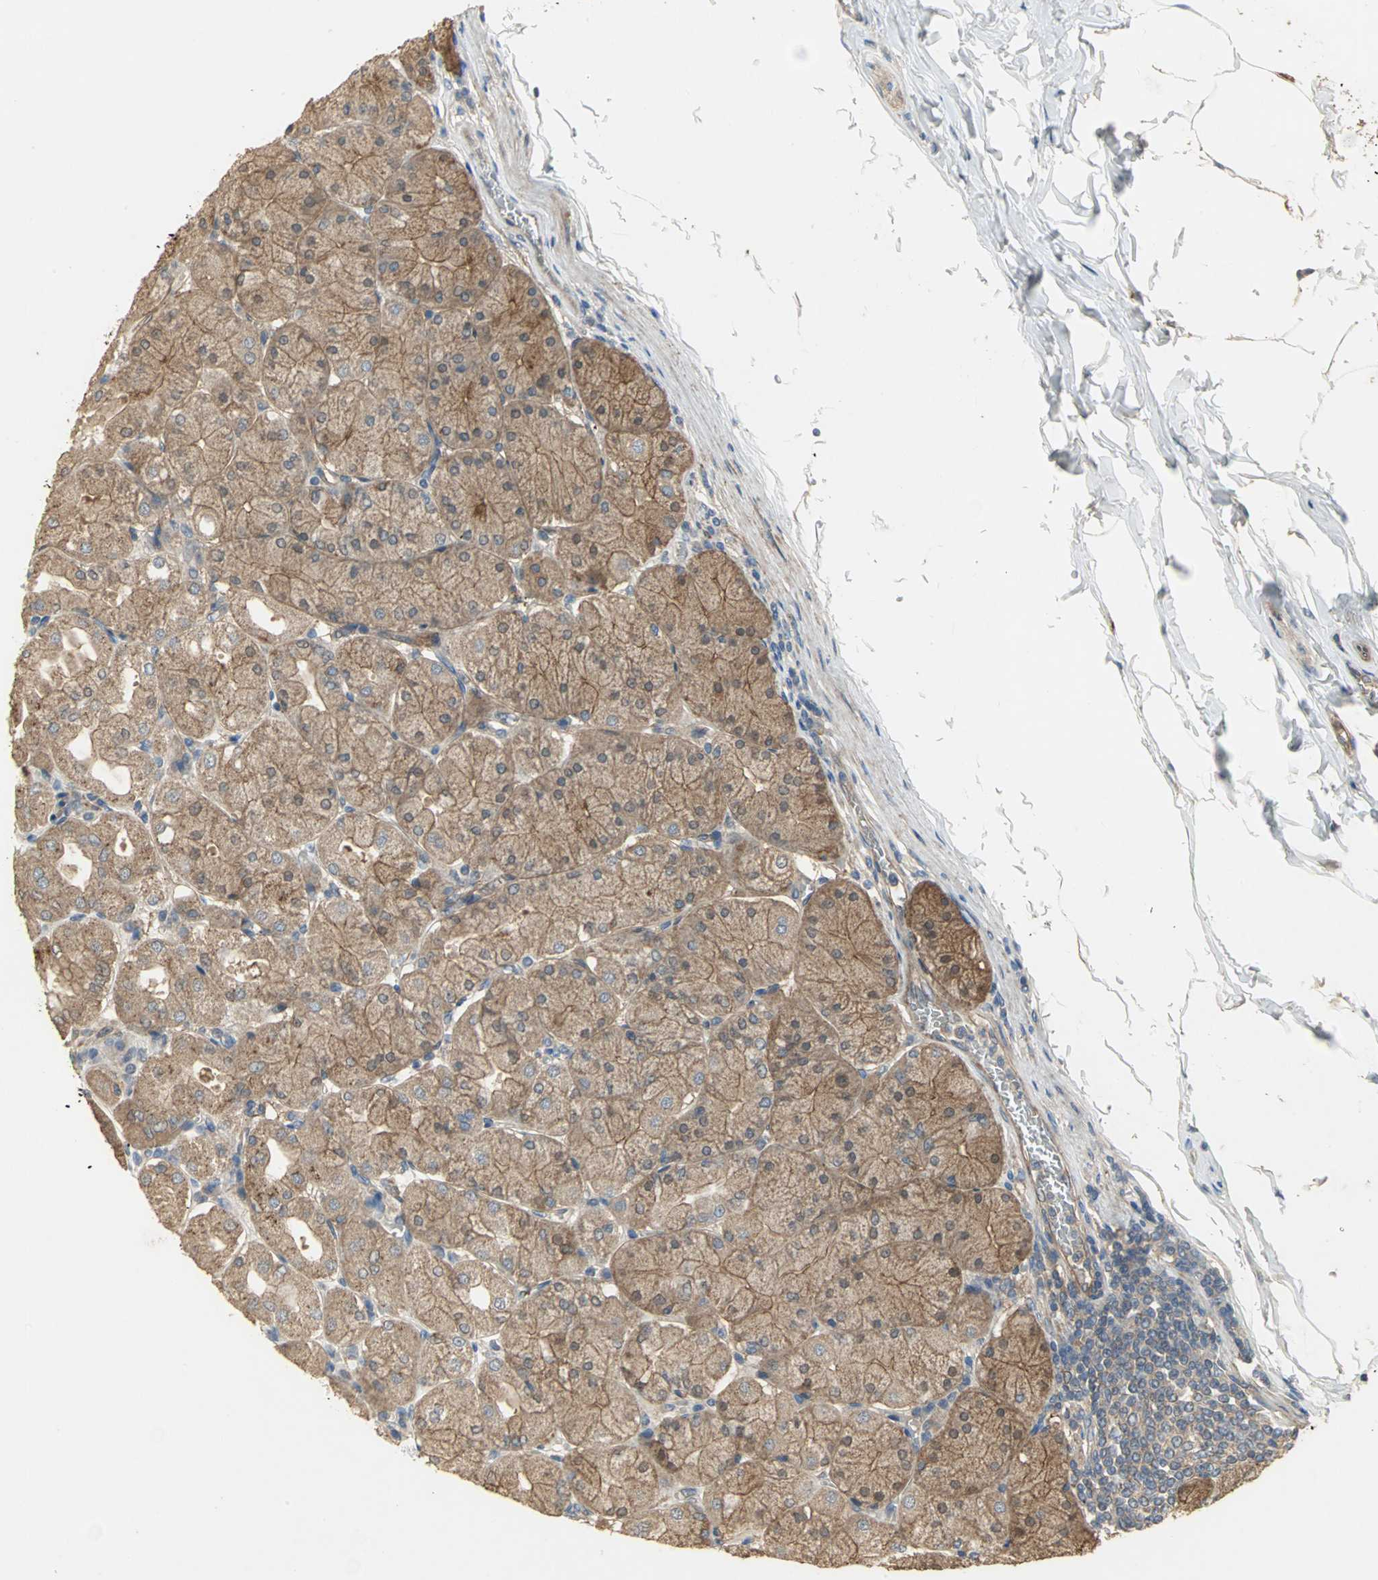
{"staining": {"intensity": "moderate", "quantity": ">75%", "location": "cytoplasmic/membranous"}, "tissue": "stomach", "cell_type": "Glandular cells", "image_type": "normal", "snomed": [{"axis": "morphology", "description": "Normal tissue, NOS"}, {"axis": "topography", "description": "Stomach, upper"}], "caption": "Glandular cells reveal medium levels of moderate cytoplasmic/membranous positivity in about >75% of cells in benign stomach.", "gene": "MET", "patient": {"sex": "female", "age": 56}}